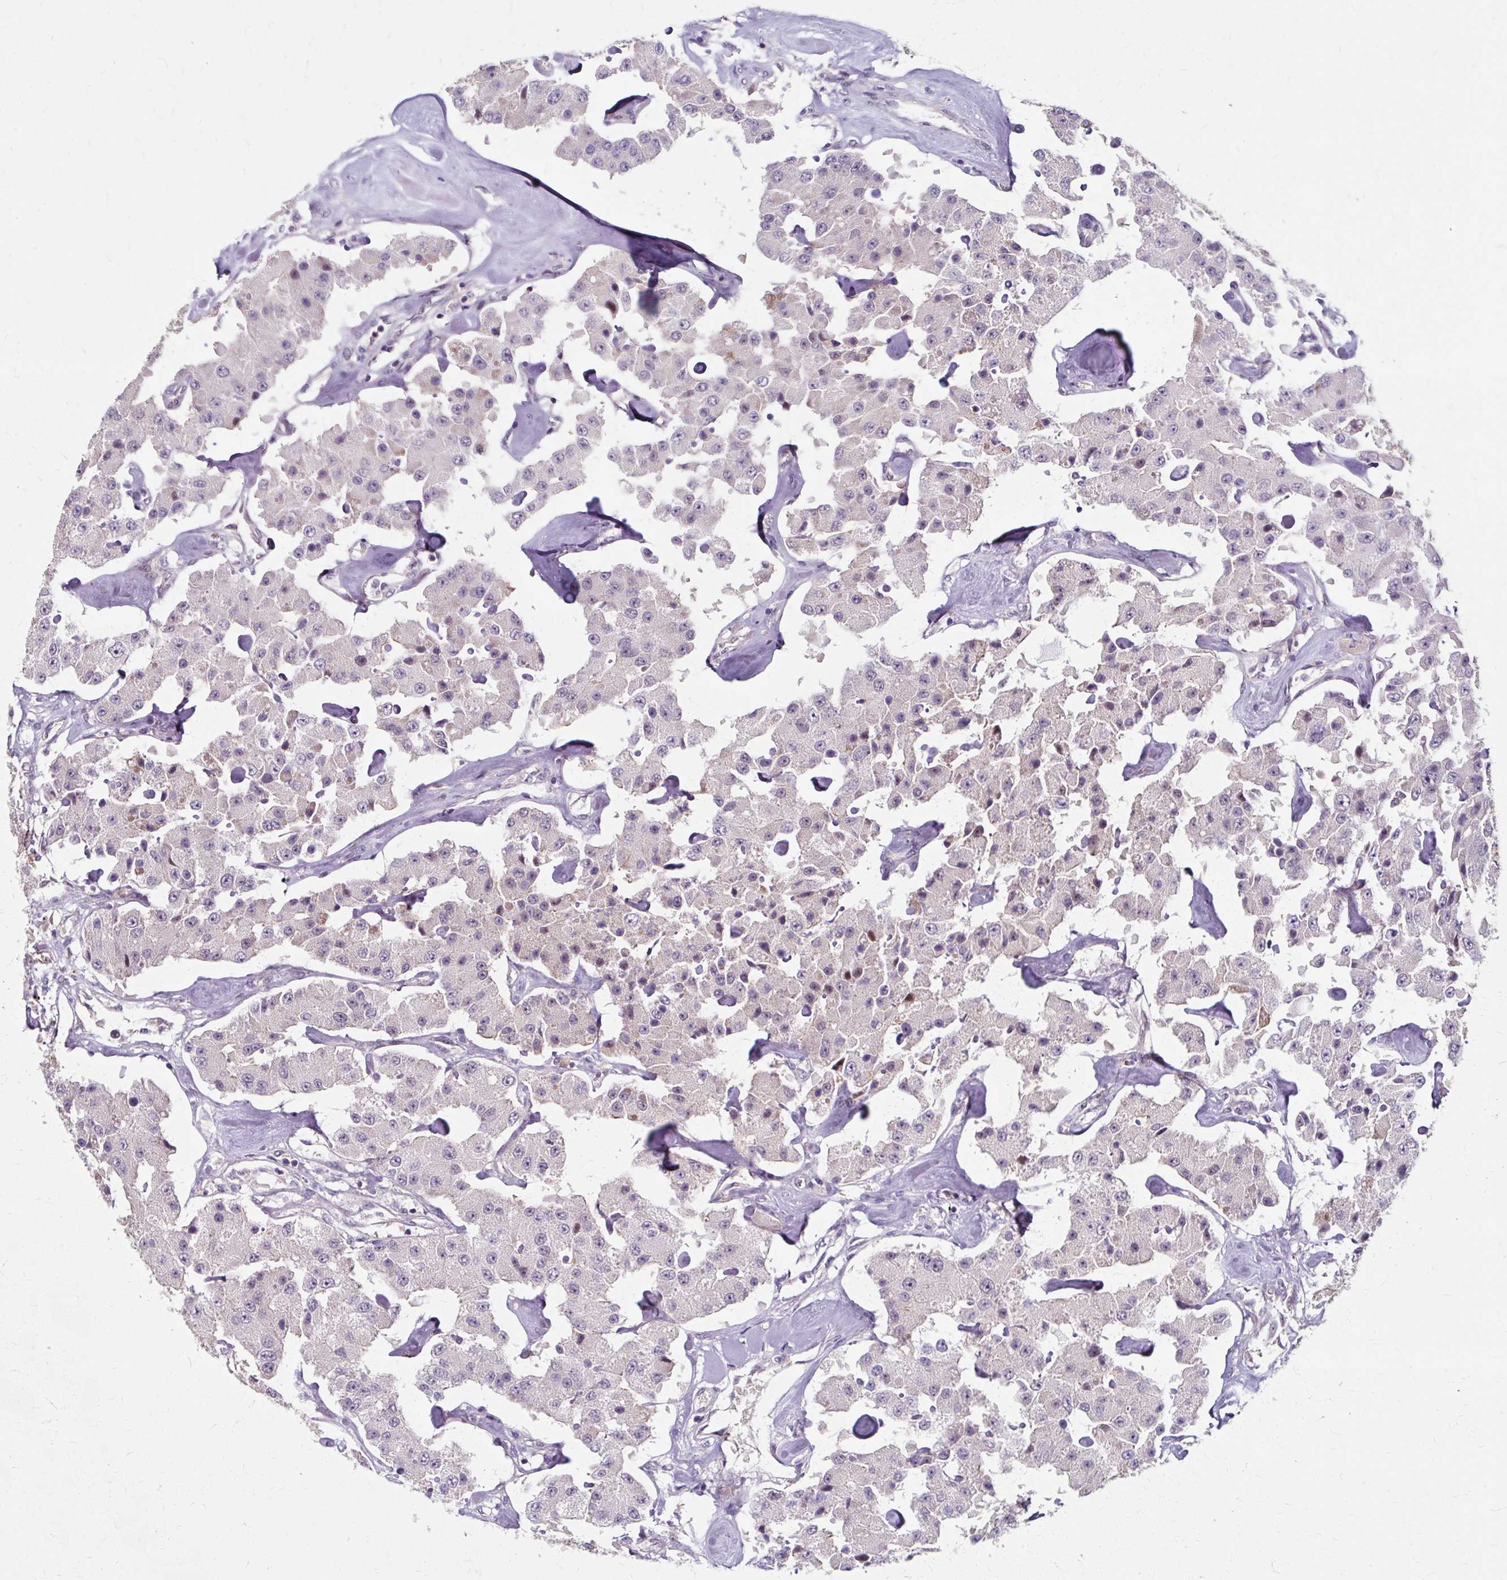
{"staining": {"intensity": "negative", "quantity": "none", "location": "none"}, "tissue": "carcinoid", "cell_type": "Tumor cells", "image_type": "cancer", "snomed": [{"axis": "morphology", "description": "Carcinoid, malignant, NOS"}, {"axis": "topography", "description": "Pancreas"}], "caption": "IHC histopathology image of human carcinoid stained for a protein (brown), which exhibits no staining in tumor cells.", "gene": "ZNF555", "patient": {"sex": "male", "age": 41}}